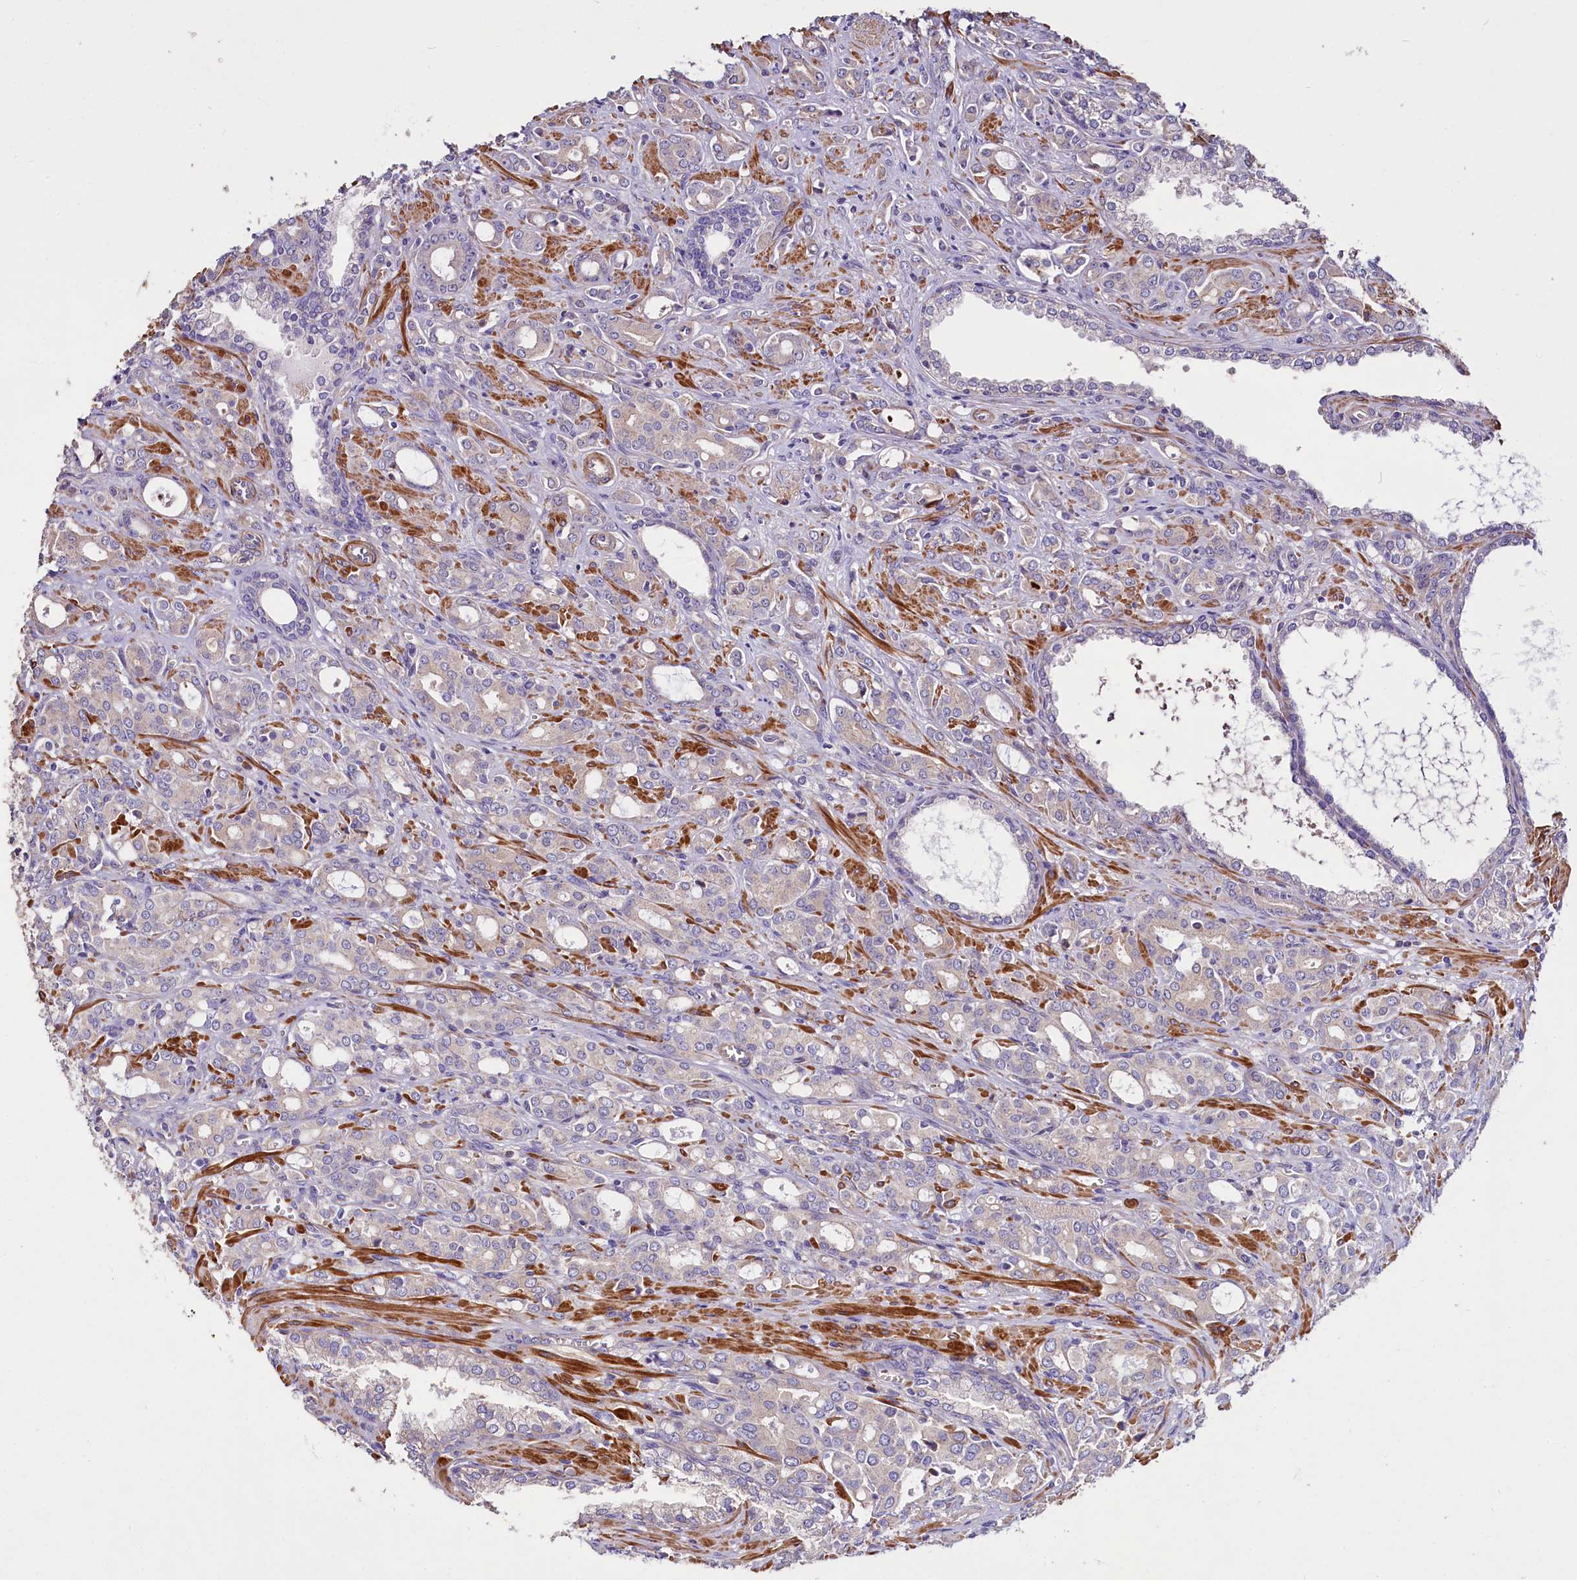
{"staining": {"intensity": "negative", "quantity": "none", "location": "none"}, "tissue": "prostate cancer", "cell_type": "Tumor cells", "image_type": "cancer", "snomed": [{"axis": "morphology", "description": "Adenocarcinoma, High grade"}, {"axis": "topography", "description": "Prostate"}], "caption": "Tumor cells show no significant protein staining in prostate high-grade adenocarcinoma. (DAB immunohistochemistry (IHC) visualized using brightfield microscopy, high magnification).", "gene": "WNT8A", "patient": {"sex": "male", "age": 72}}